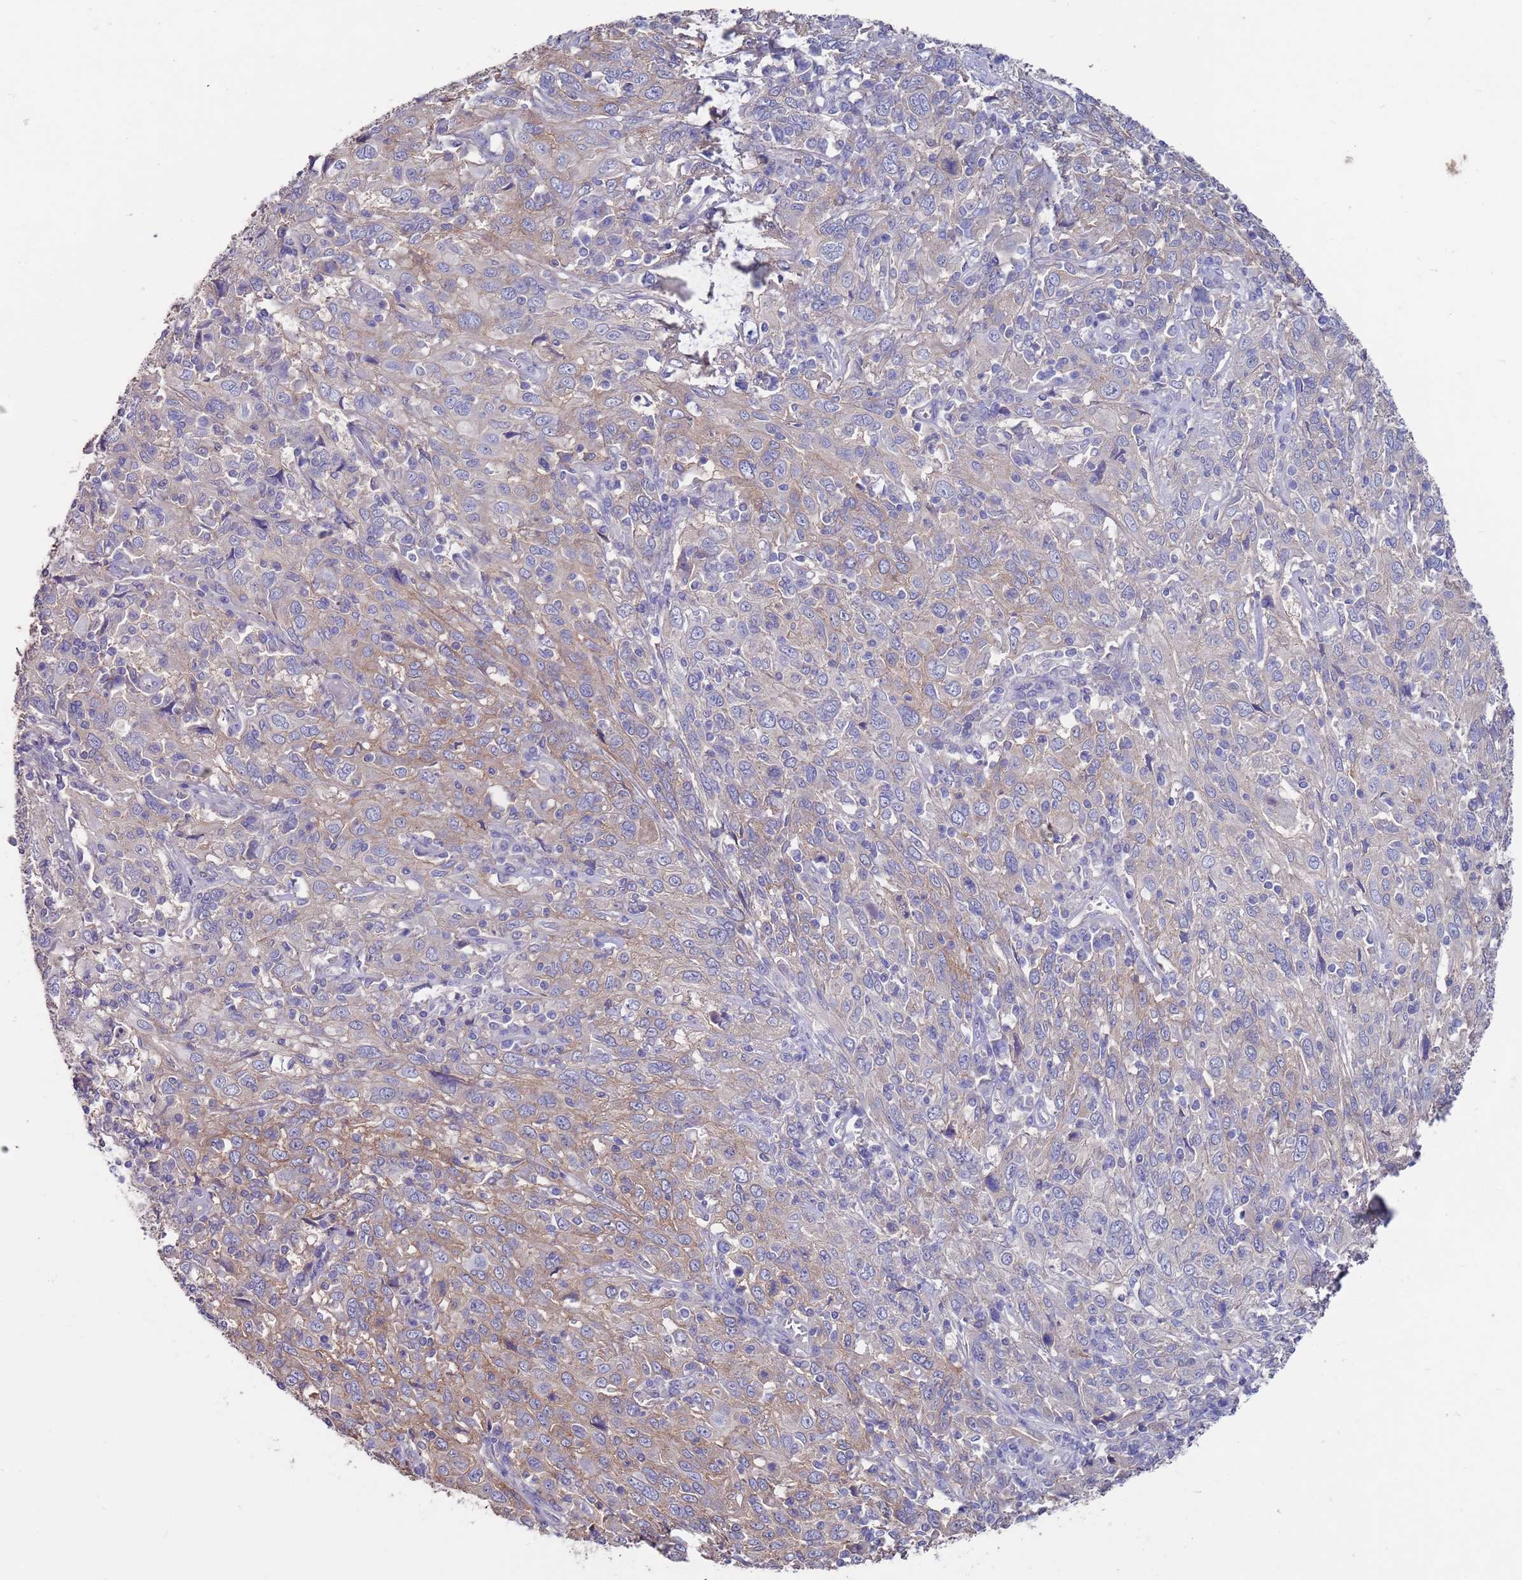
{"staining": {"intensity": "weak", "quantity": "<25%", "location": "cytoplasmic/membranous"}, "tissue": "cervical cancer", "cell_type": "Tumor cells", "image_type": "cancer", "snomed": [{"axis": "morphology", "description": "Squamous cell carcinoma, NOS"}, {"axis": "topography", "description": "Cervix"}], "caption": "This is a image of immunohistochemistry staining of cervical cancer, which shows no expression in tumor cells.", "gene": "KRTCAP3", "patient": {"sex": "female", "age": 46}}